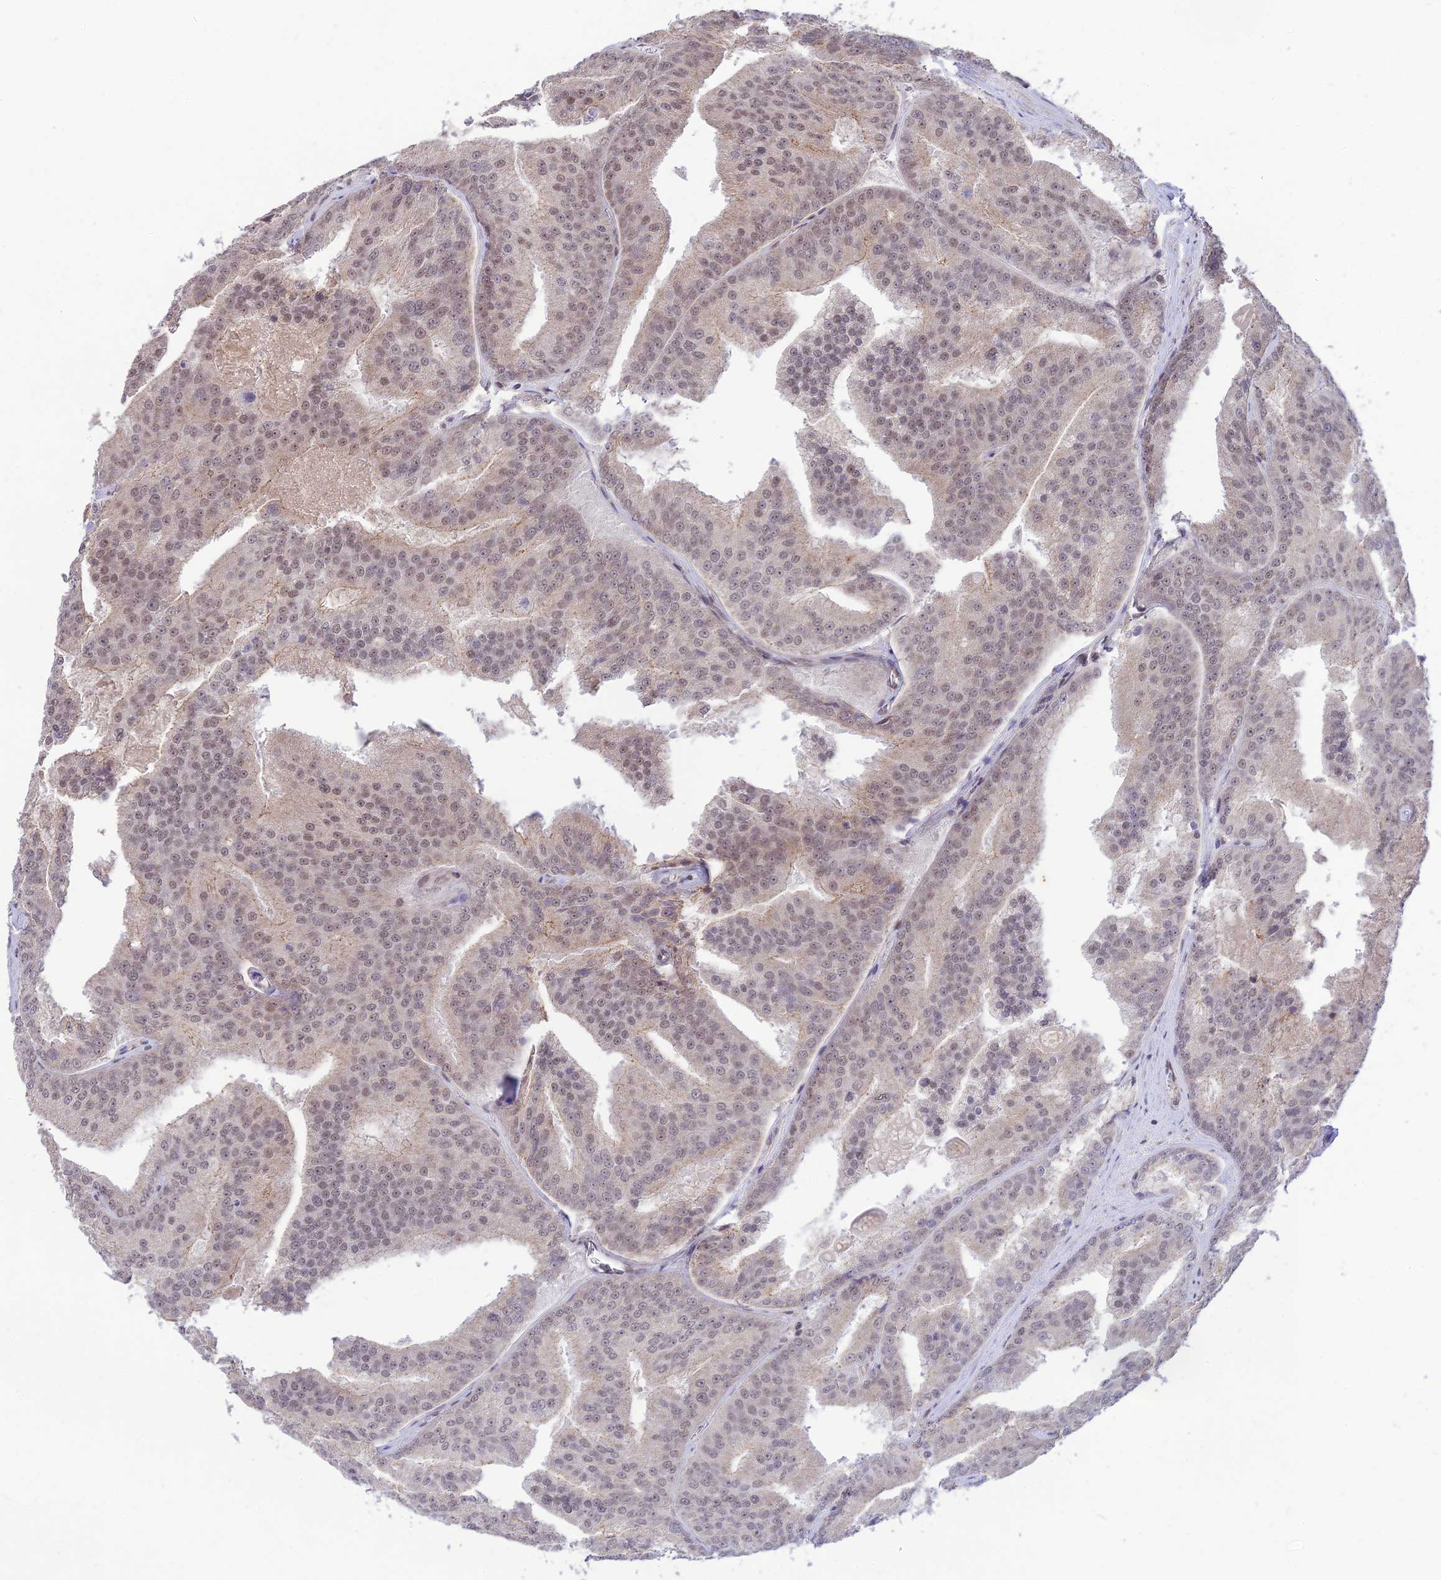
{"staining": {"intensity": "weak", "quantity": ">75%", "location": "nuclear"}, "tissue": "prostate cancer", "cell_type": "Tumor cells", "image_type": "cancer", "snomed": [{"axis": "morphology", "description": "Adenocarcinoma, High grade"}, {"axis": "topography", "description": "Prostate"}], "caption": "The micrograph demonstrates a brown stain indicating the presence of a protein in the nuclear of tumor cells in prostate high-grade adenocarcinoma. Nuclei are stained in blue.", "gene": "MICOS13", "patient": {"sex": "male", "age": 61}}